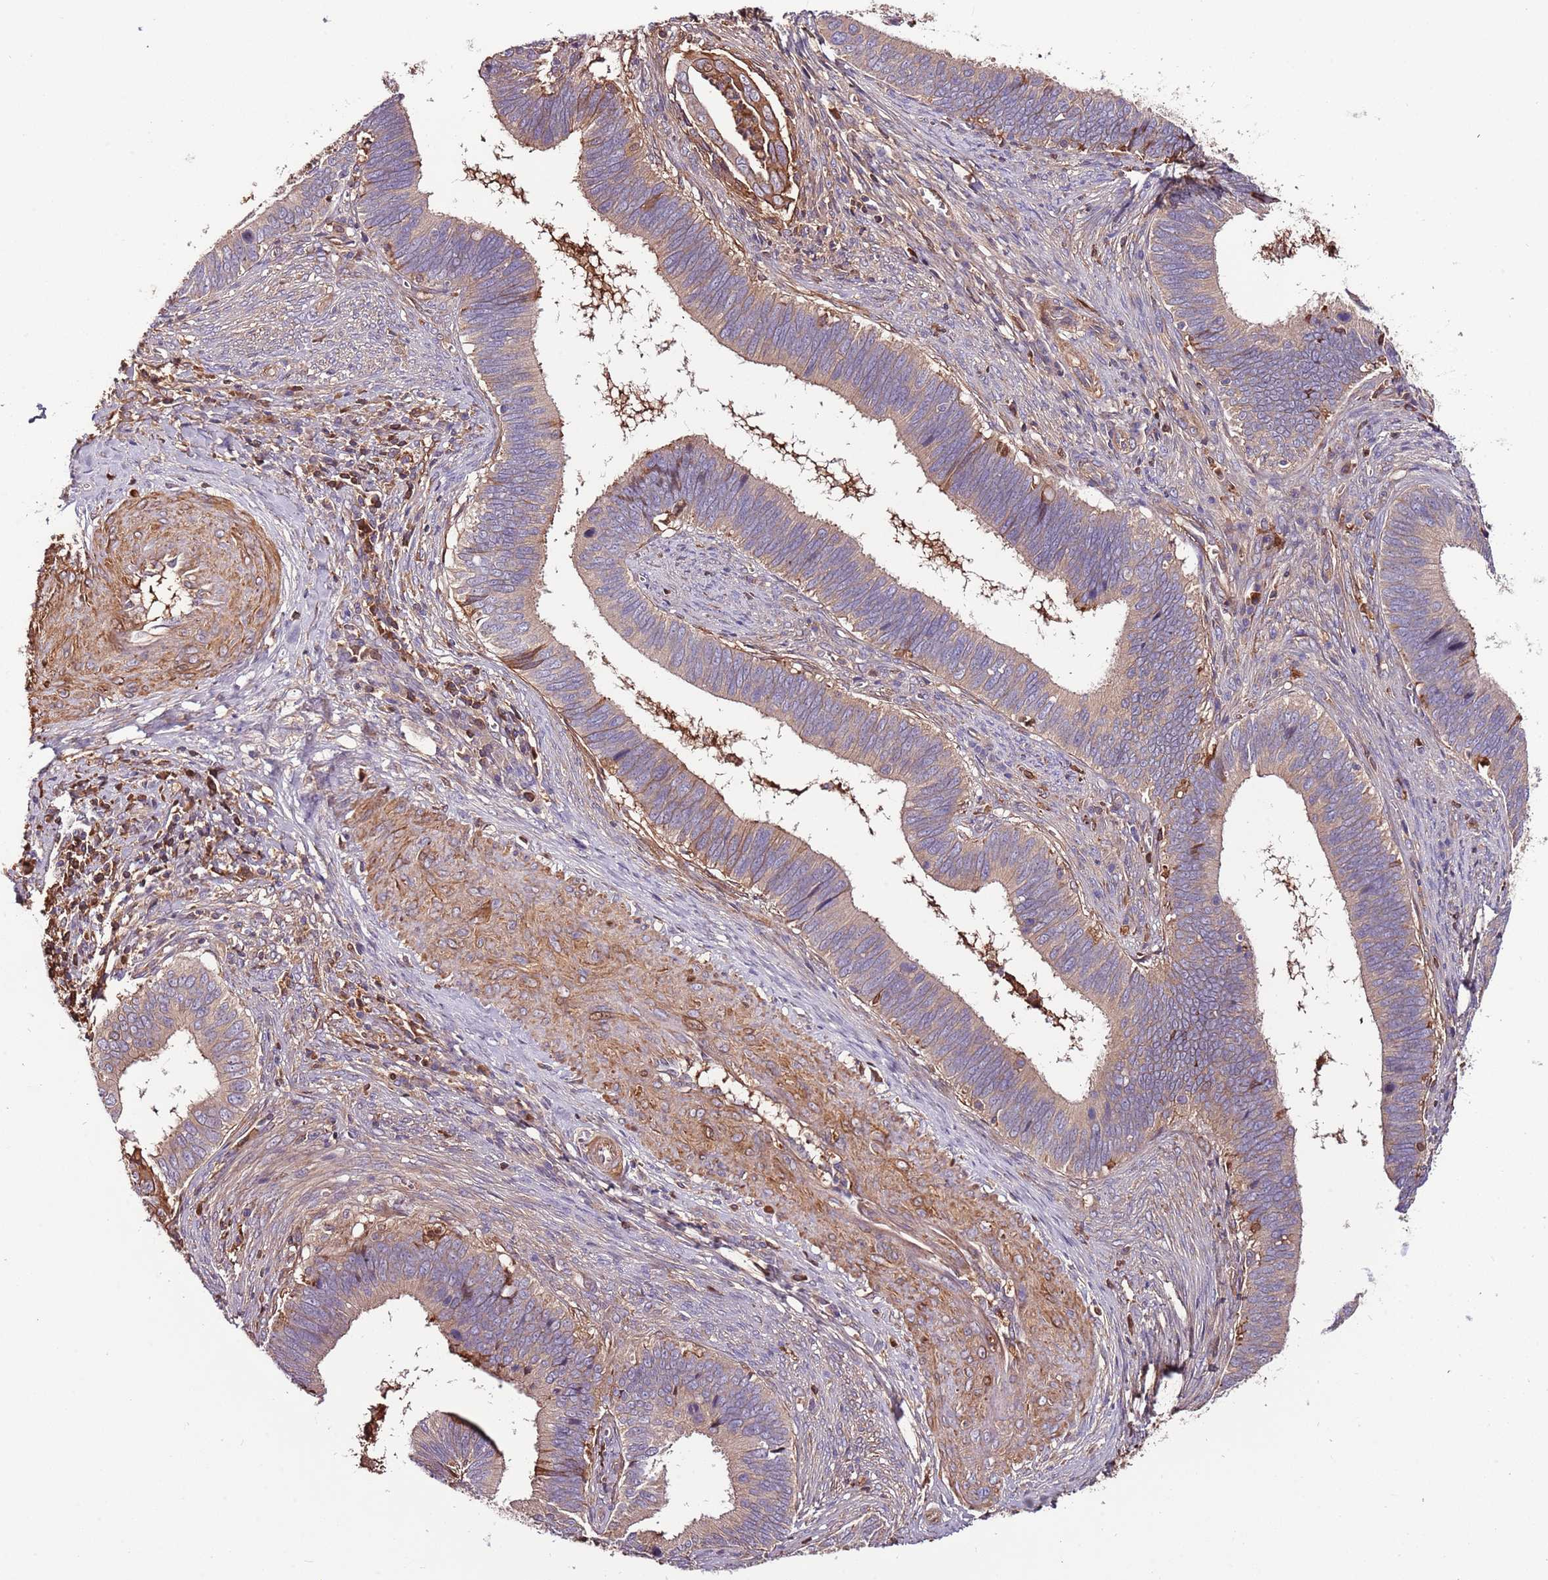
{"staining": {"intensity": "weak", "quantity": "<25%", "location": "cytoplasmic/membranous"}, "tissue": "cervical cancer", "cell_type": "Tumor cells", "image_type": "cancer", "snomed": [{"axis": "morphology", "description": "Adenocarcinoma, NOS"}, {"axis": "topography", "description": "Cervix"}], "caption": "Tumor cells are negative for brown protein staining in adenocarcinoma (cervical). (Brightfield microscopy of DAB (3,3'-diaminobenzidine) immunohistochemistry at high magnification).", "gene": "DENR", "patient": {"sex": "female", "age": 42}}